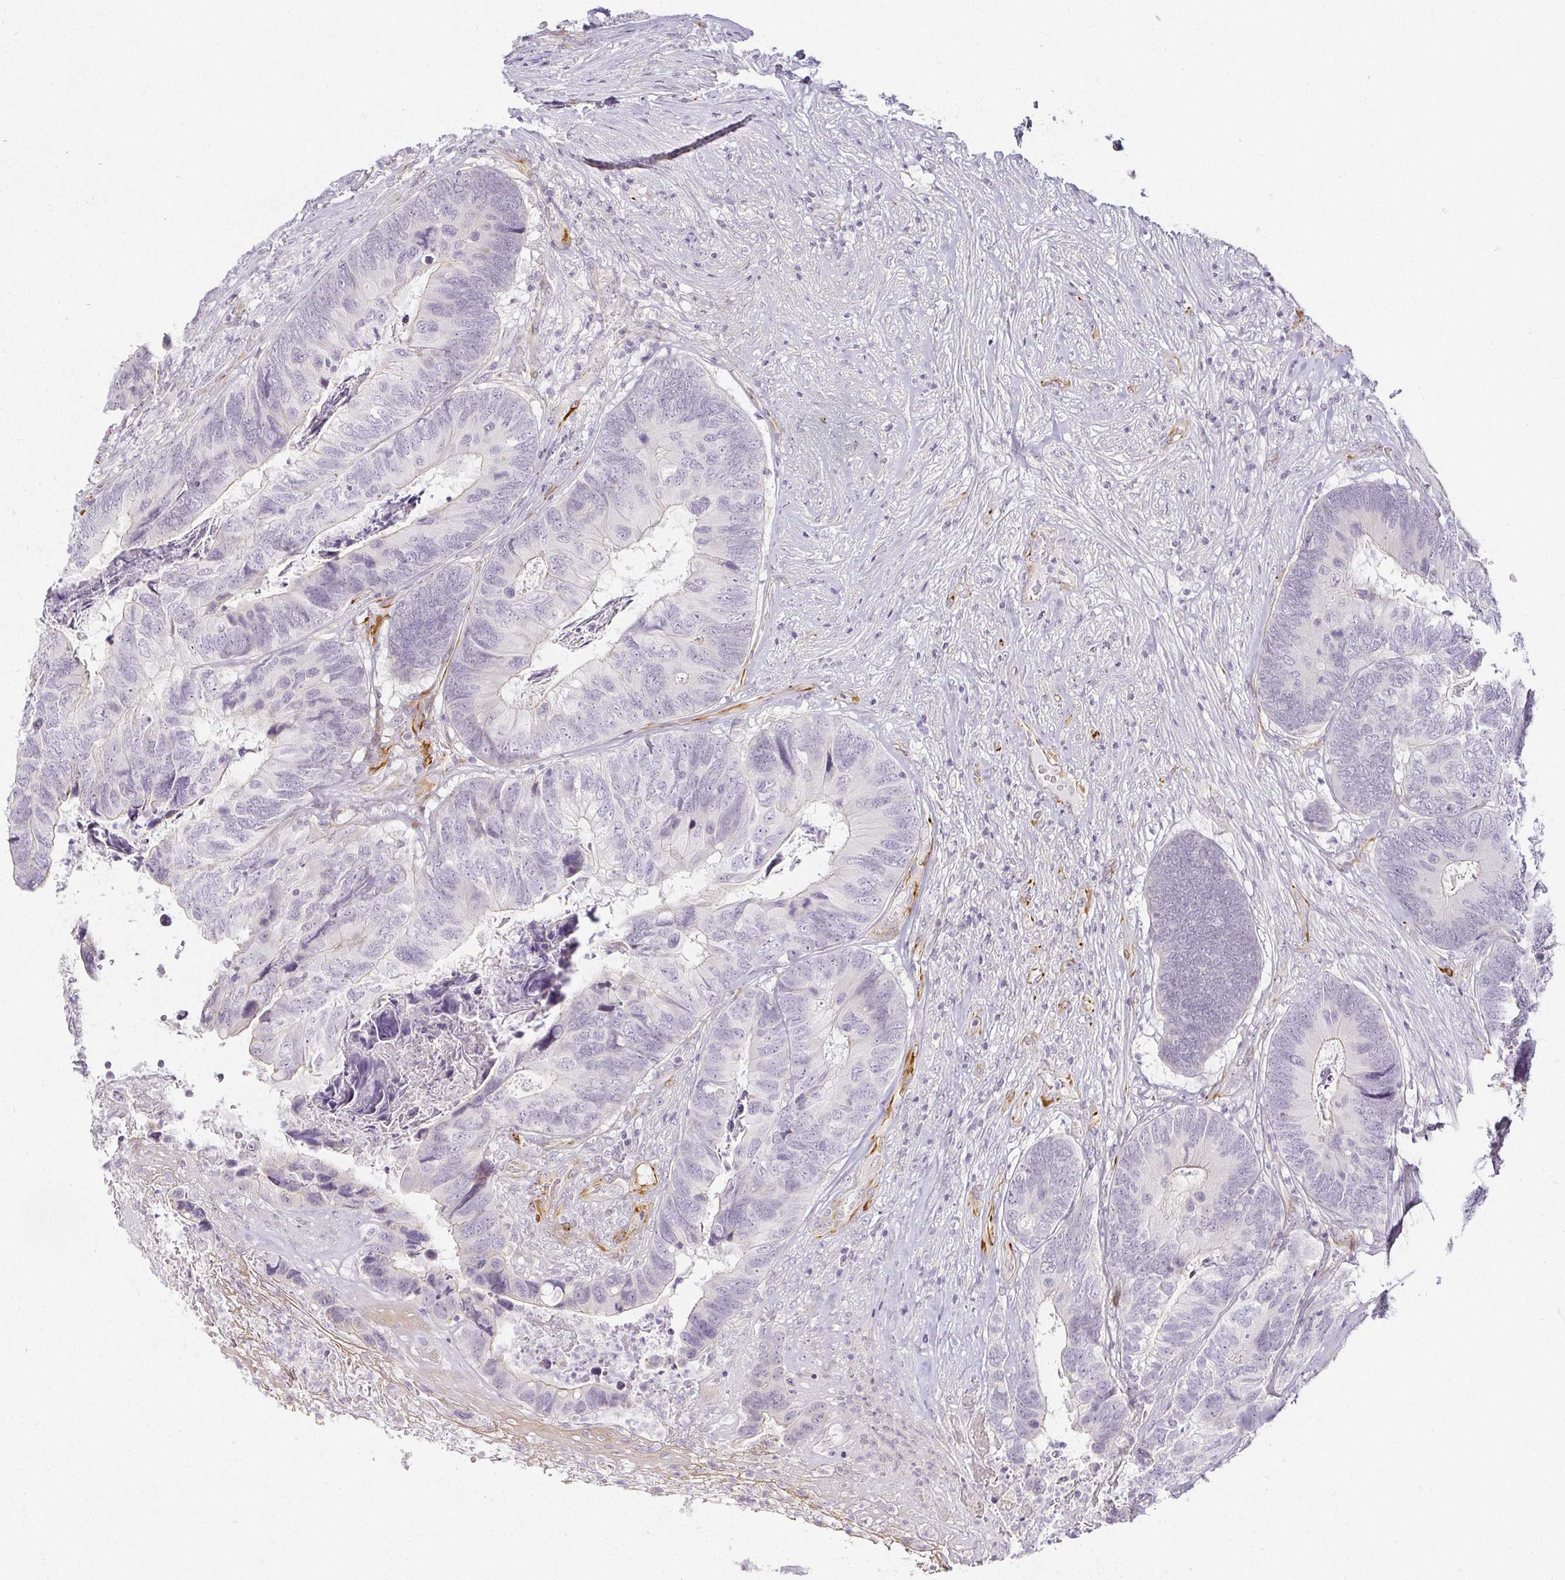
{"staining": {"intensity": "negative", "quantity": "none", "location": "none"}, "tissue": "colorectal cancer", "cell_type": "Tumor cells", "image_type": "cancer", "snomed": [{"axis": "morphology", "description": "Adenocarcinoma, NOS"}, {"axis": "topography", "description": "Colon"}], "caption": "High magnification brightfield microscopy of colorectal cancer stained with DAB (brown) and counterstained with hematoxylin (blue): tumor cells show no significant positivity. Brightfield microscopy of immunohistochemistry stained with DAB (3,3'-diaminobenzidine) (brown) and hematoxylin (blue), captured at high magnification.", "gene": "ACAN", "patient": {"sex": "female", "age": 67}}